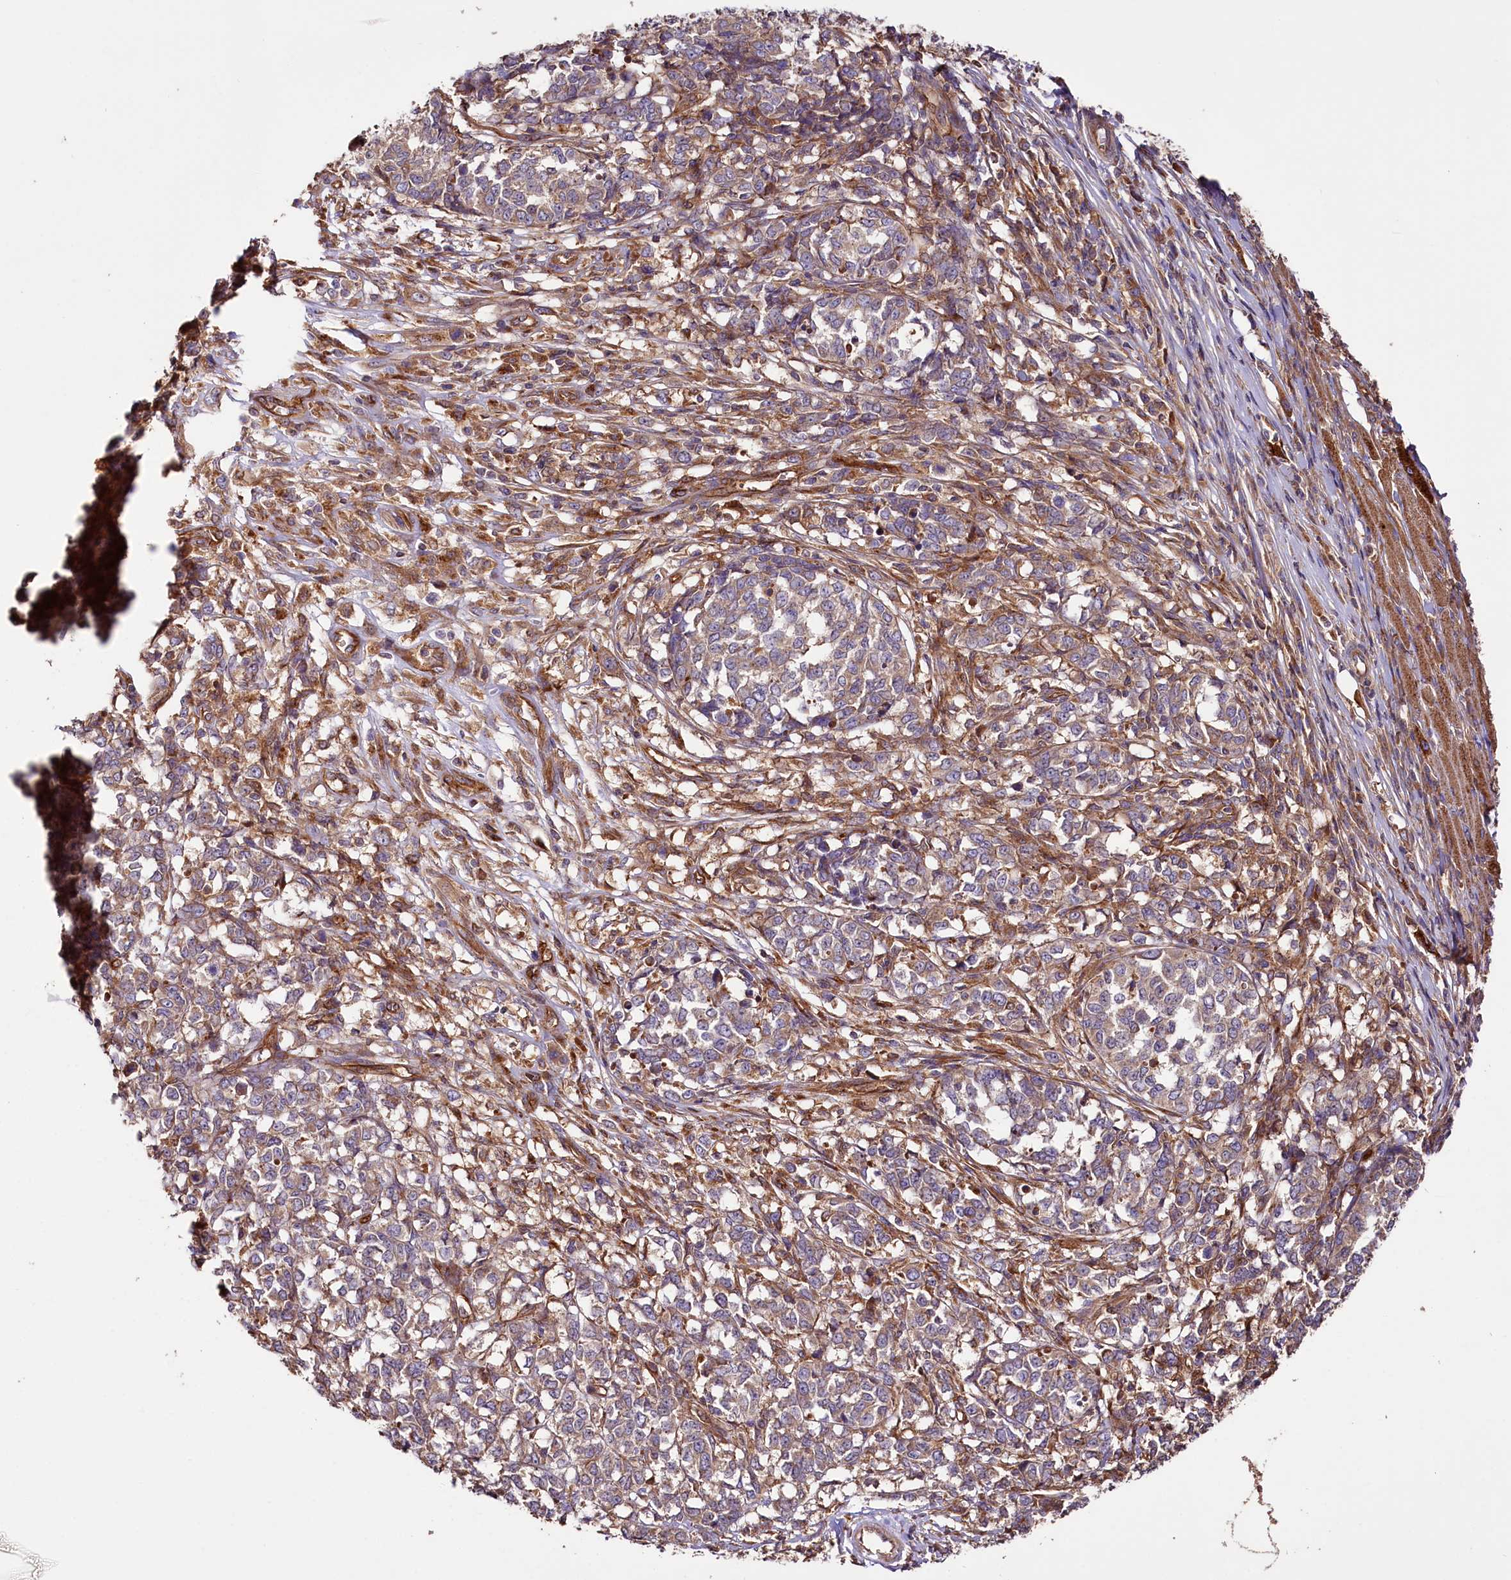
{"staining": {"intensity": "weak", "quantity": "25%-75%", "location": "cytoplasmic/membranous"}, "tissue": "melanoma", "cell_type": "Tumor cells", "image_type": "cancer", "snomed": [{"axis": "morphology", "description": "Malignant melanoma, NOS"}, {"axis": "topography", "description": "Skin"}], "caption": "Melanoma was stained to show a protein in brown. There is low levels of weak cytoplasmic/membranous staining in approximately 25%-75% of tumor cells.", "gene": "CEP295", "patient": {"sex": "female", "age": 72}}